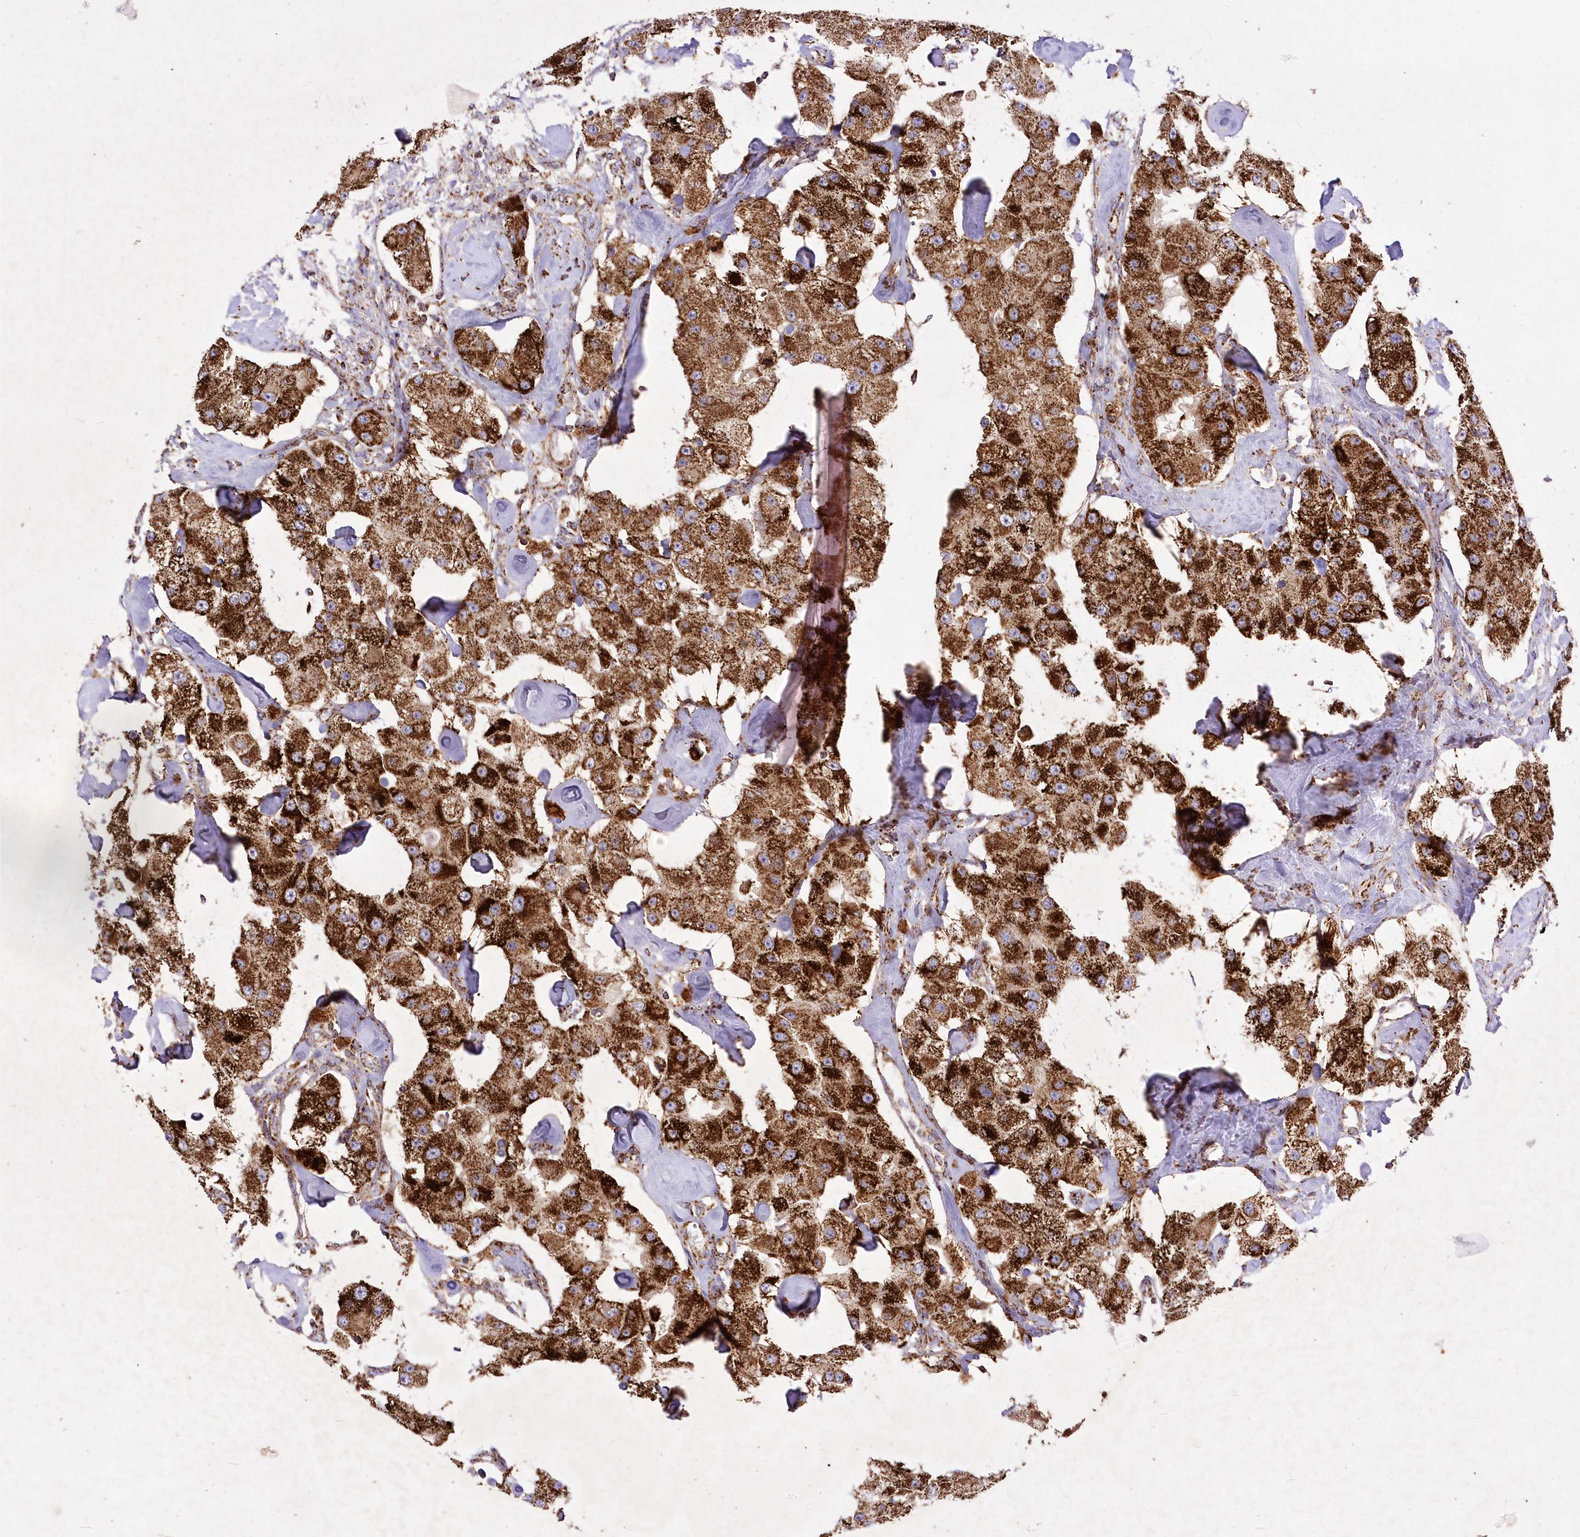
{"staining": {"intensity": "strong", "quantity": ">75%", "location": "cytoplasmic/membranous"}, "tissue": "carcinoid", "cell_type": "Tumor cells", "image_type": "cancer", "snomed": [{"axis": "morphology", "description": "Carcinoid, malignant, NOS"}, {"axis": "topography", "description": "Pancreas"}], "caption": "Protein expression analysis of malignant carcinoid displays strong cytoplasmic/membranous expression in approximately >75% of tumor cells. Nuclei are stained in blue.", "gene": "ASNSD1", "patient": {"sex": "male", "age": 41}}